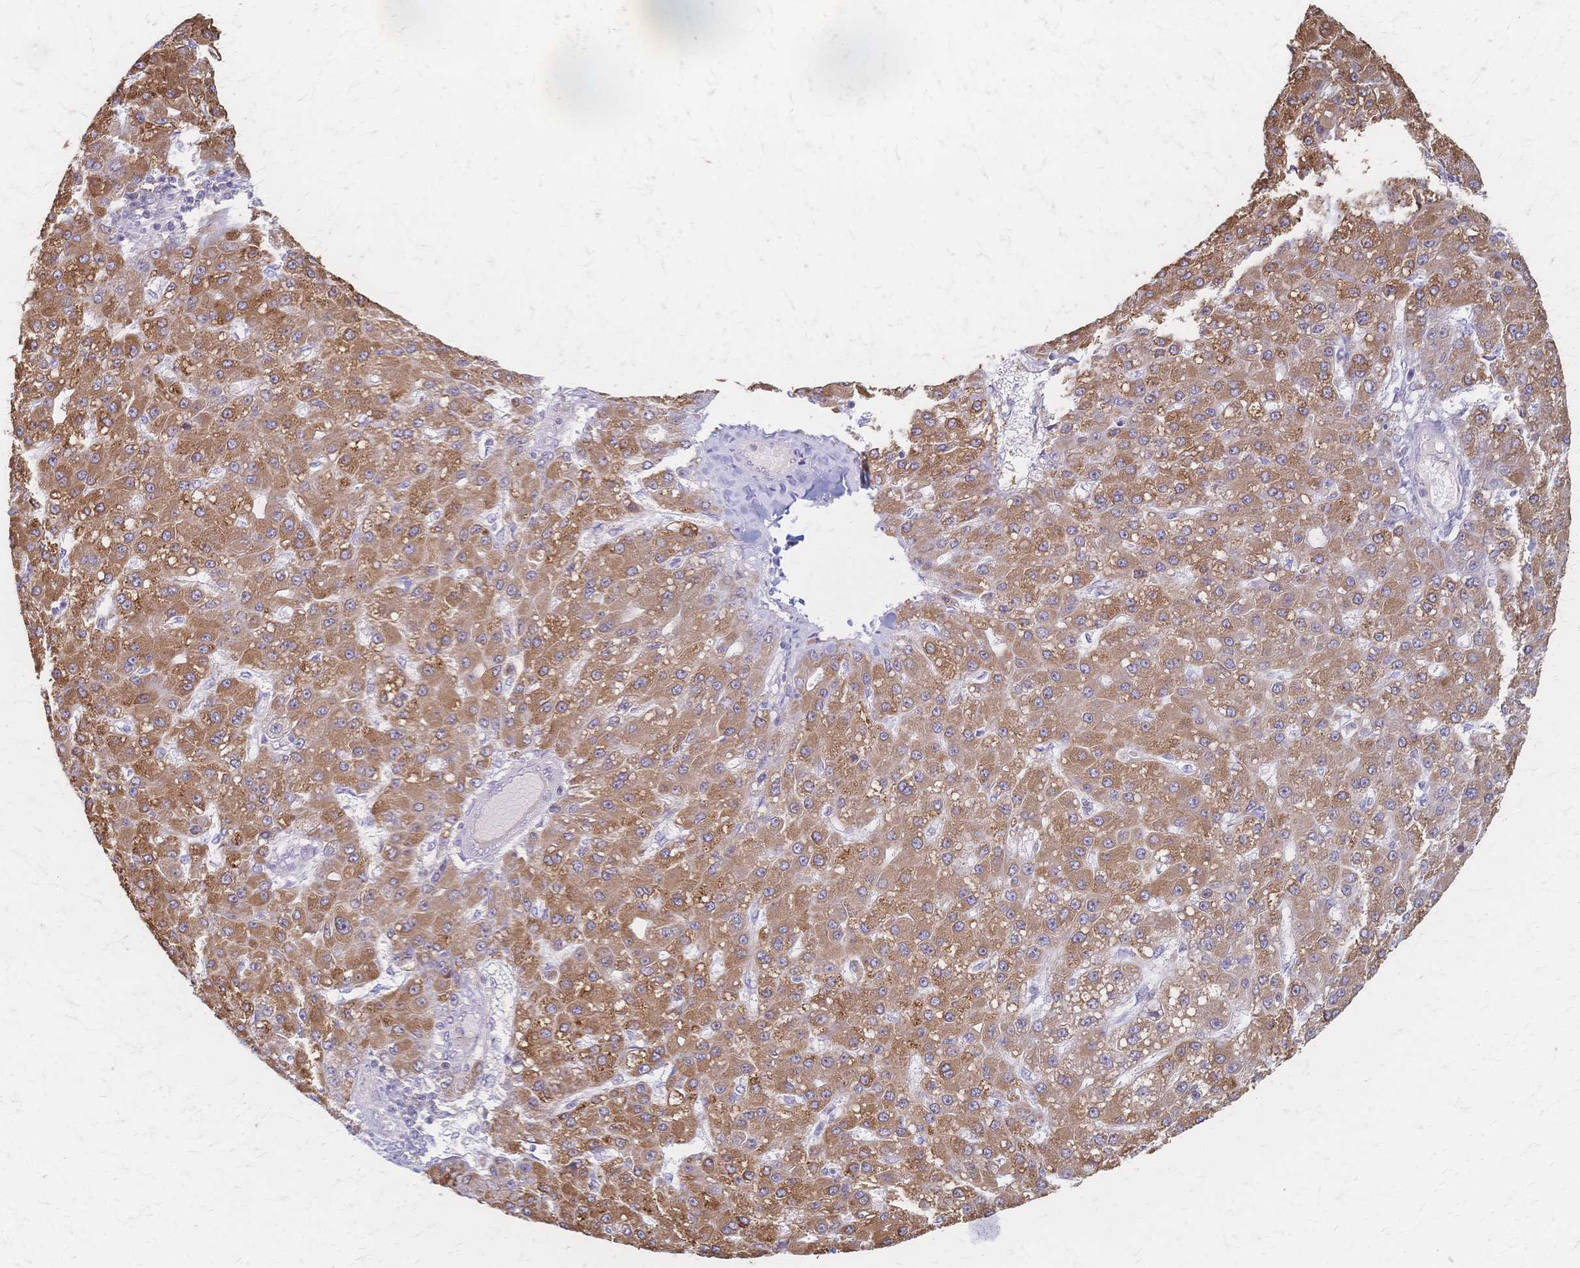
{"staining": {"intensity": "moderate", "quantity": ">75%", "location": "cytoplasmic/membranous"}, "tissue": "liver cancer", "cell_type": "Tumor cells", "image_type": "cancer", "snomed": [{"axis": "morphology", "description": "Carcinoma, Hepatocellular, NOS"}, {"axis": "topography", "description": "Liver"}], "caption": "The immunohistochemical stain labels moderate cytoplasmic/membranous staining in tumor cells of liver cancer tissue.", "gene": "CYB5A", "patient": {"sex": "male", "age": 67}}